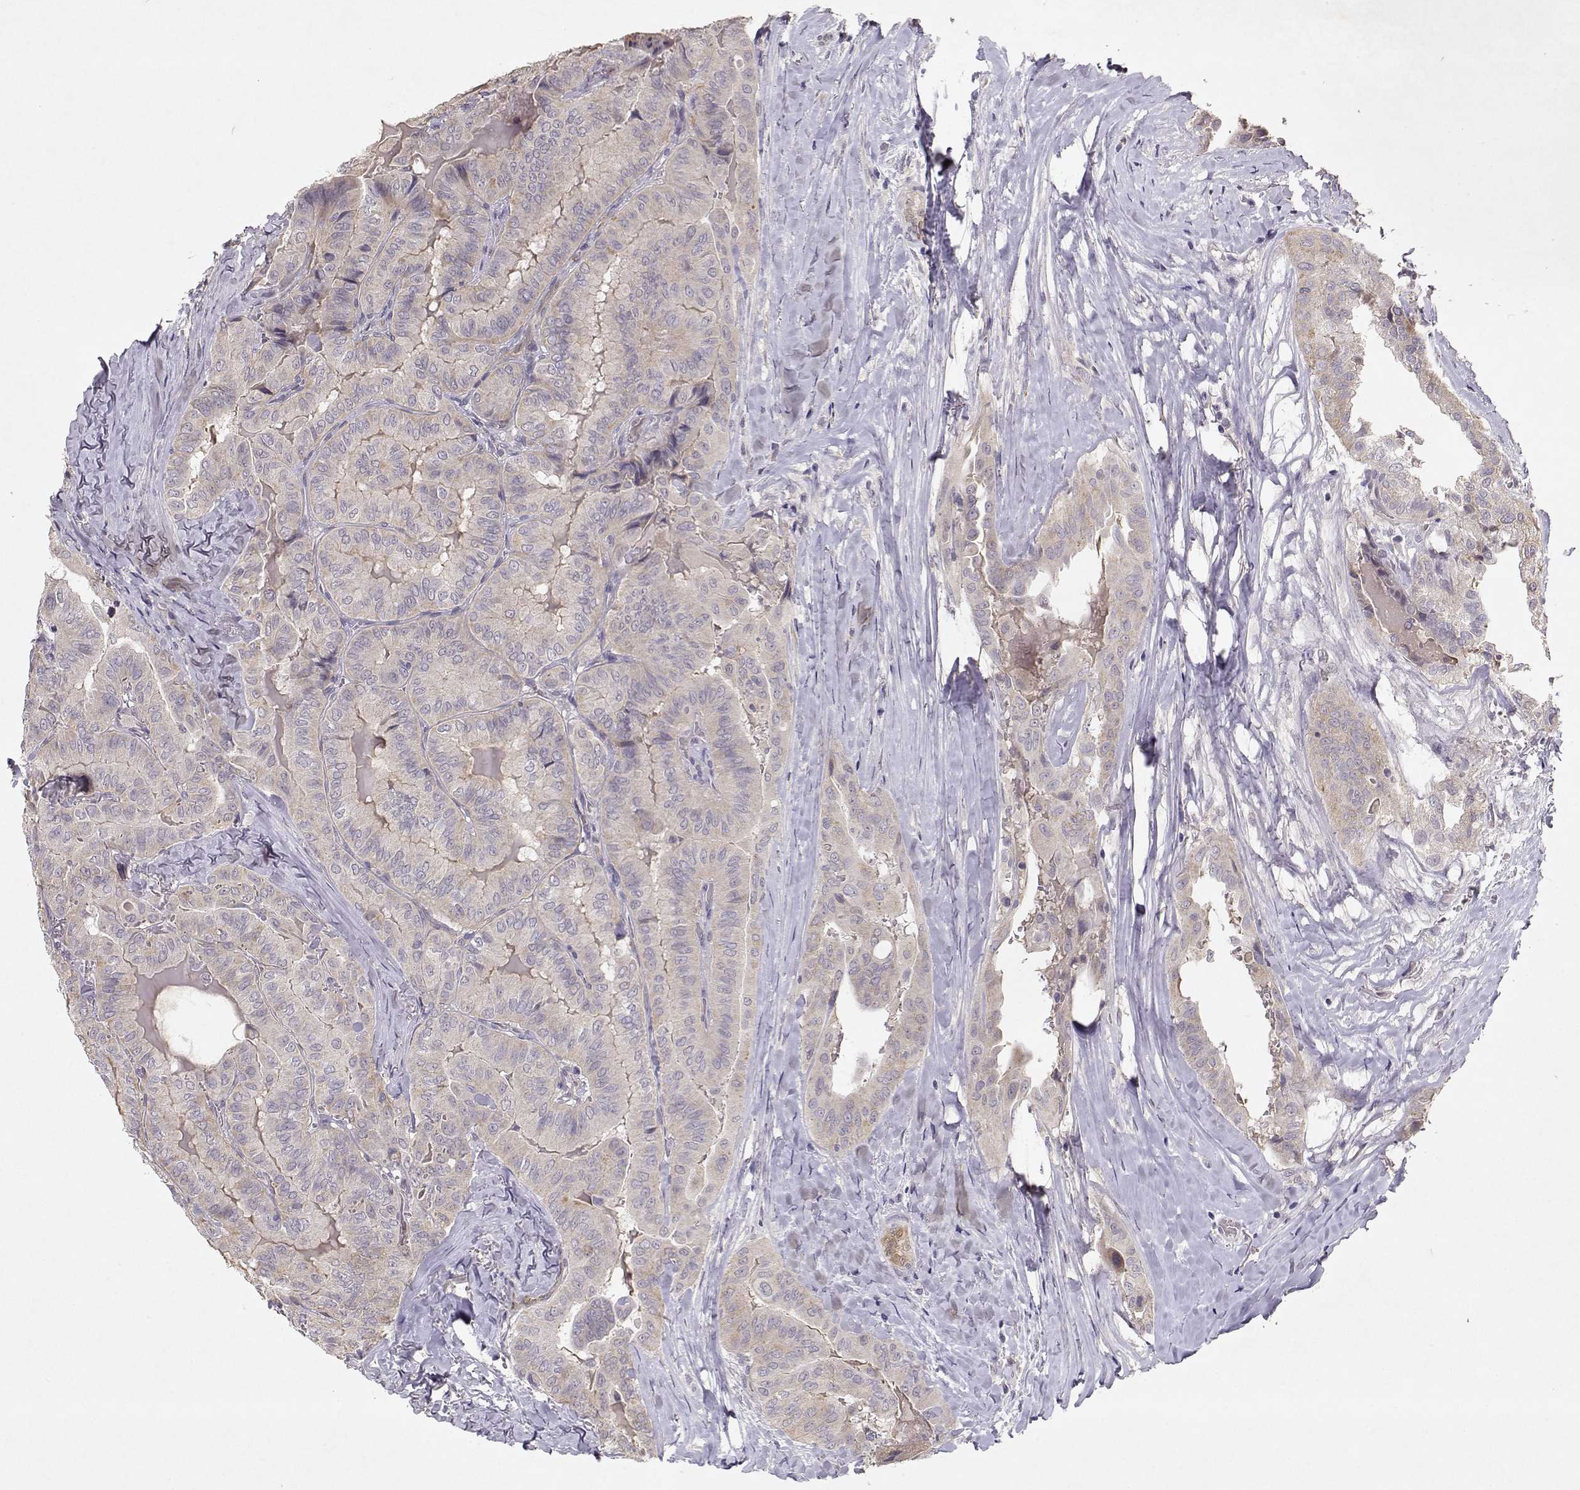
{"staining": {"intensity": "weak", "quantity": "<25%", "location": "cytoplasmic/membranous"}, "tissue": "thyroid cancer", "cell_type": "Tumor cells", "image_type": "cancer", "snomed": [{"axis": "morphology", "description": "Papillary adenocarcinoma, NOS"}, {"axis": "topography", "description": "Thyroid gland"}], "caption": "Photomicrograph shows no significant protein positivity in tumor cells of papillary adenocarcinoma (thyroid).", "gene": "BMX", "patient": {"sex": "female", "age": 68}}